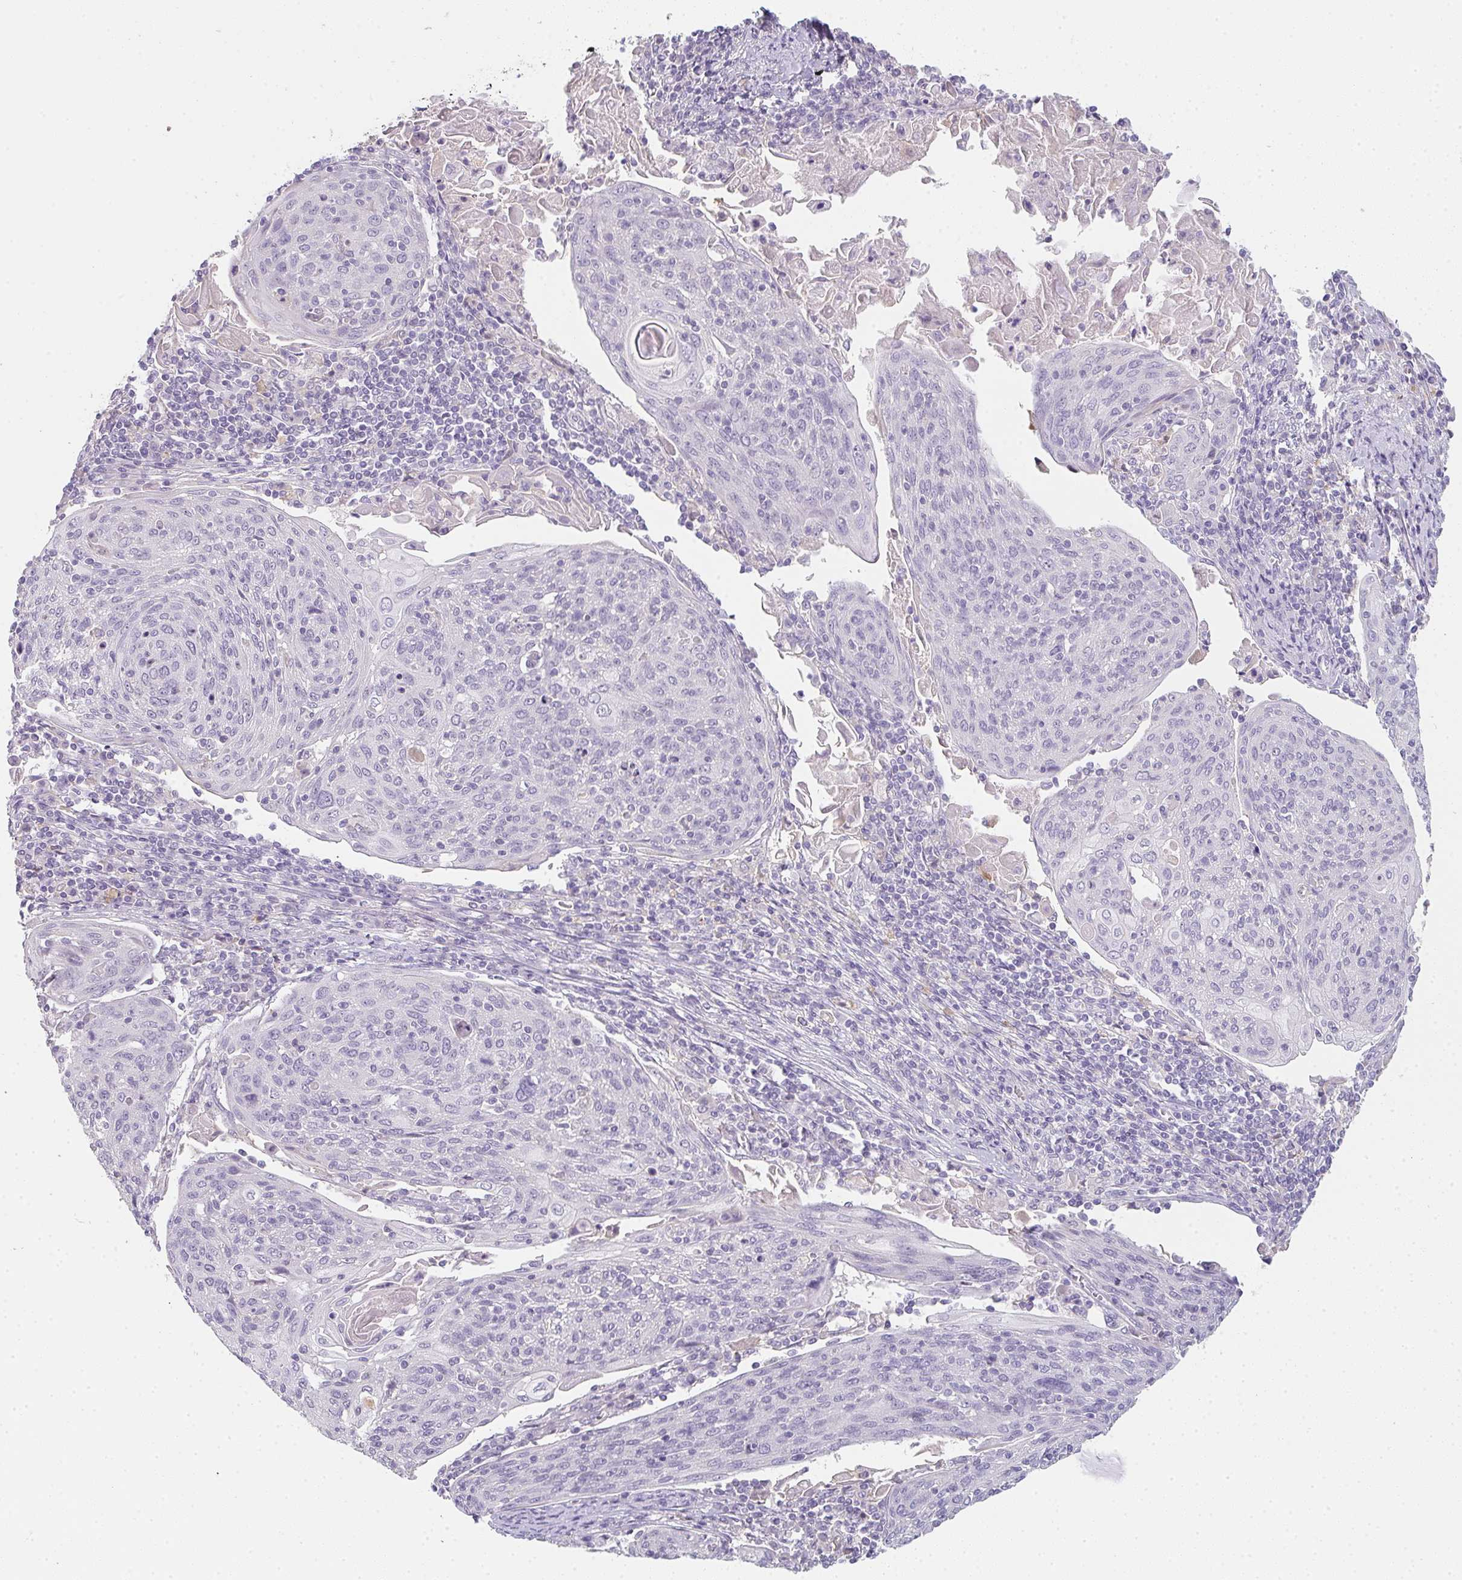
{"staining": {"intensity": "negative", "quantity": "none", "location": "none"}, "tissue": "cervical cancer", "cell_type": "Tumor cells", "image_type": "cancer", "snomed": [{"axis": "morphology", "description": "Squamous cell carcinoma, NOS"}, {"axis": "topography", "description": "Cervix"}], "caption": "Tumor cells are negative for brown protein staining in cervical squamous cell carcinoma.", "gene": "C1QTNF8", "patient": {"sex": "female", "age": 67}}